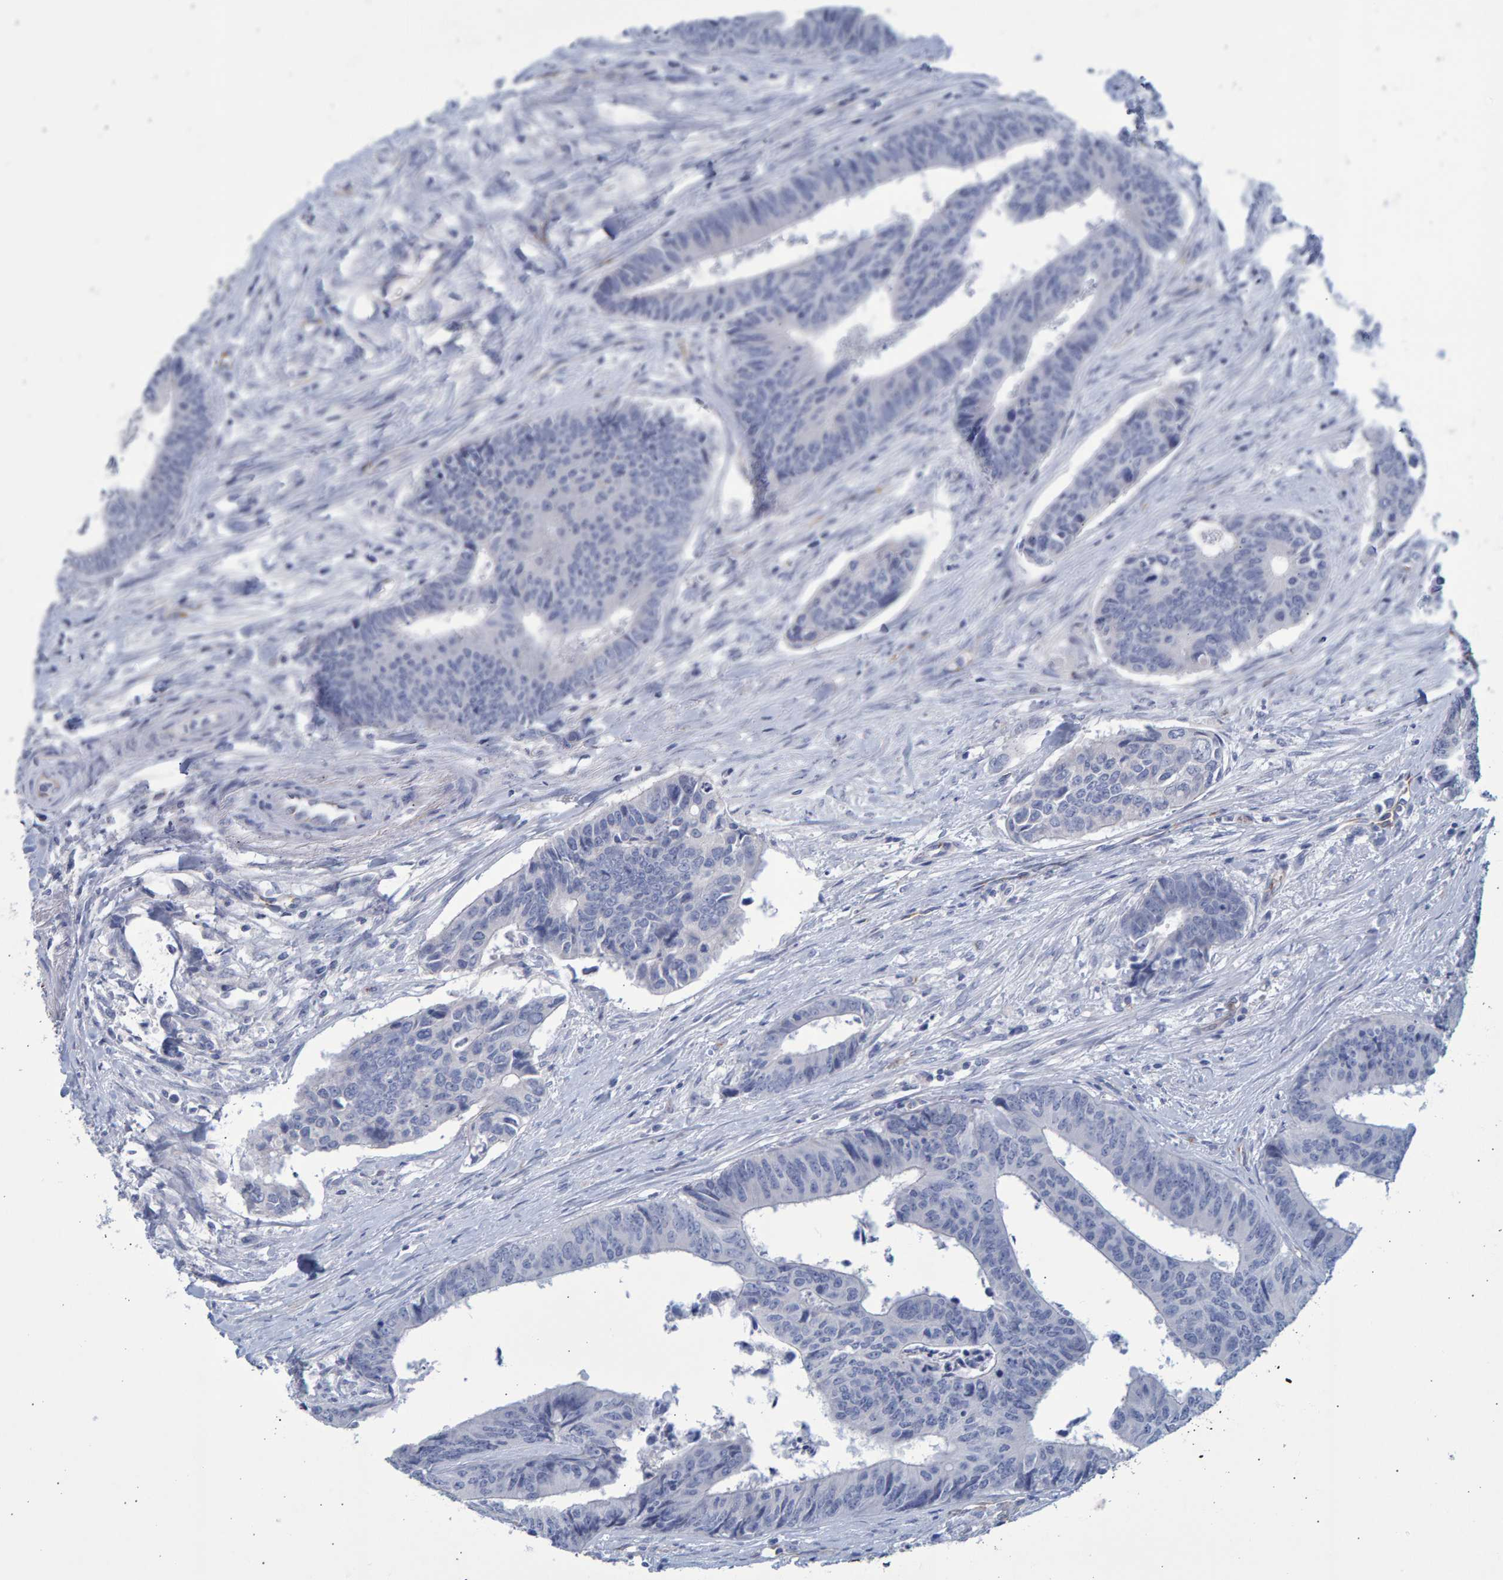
{"staining": {"intensity": "negative", "quantity": "none", "location": "none"}, "tissue": "colorectal cancer", "cell_type": "Tumor cells", "image_type": "cancer", "snomed": [{"axis": "morphology", "description": "Adenocarcinoma, NOS"}, {"axis": "topography", "description": "Rectum"}], "caption": "High power microscopy photomicrograph of an IHC image of colorectal cancer (adenocarcinoma), revealing no significant positivity in tumor cells.", "gene": "SLC34A3", "patient": {"sex": "male", "age": 84}}